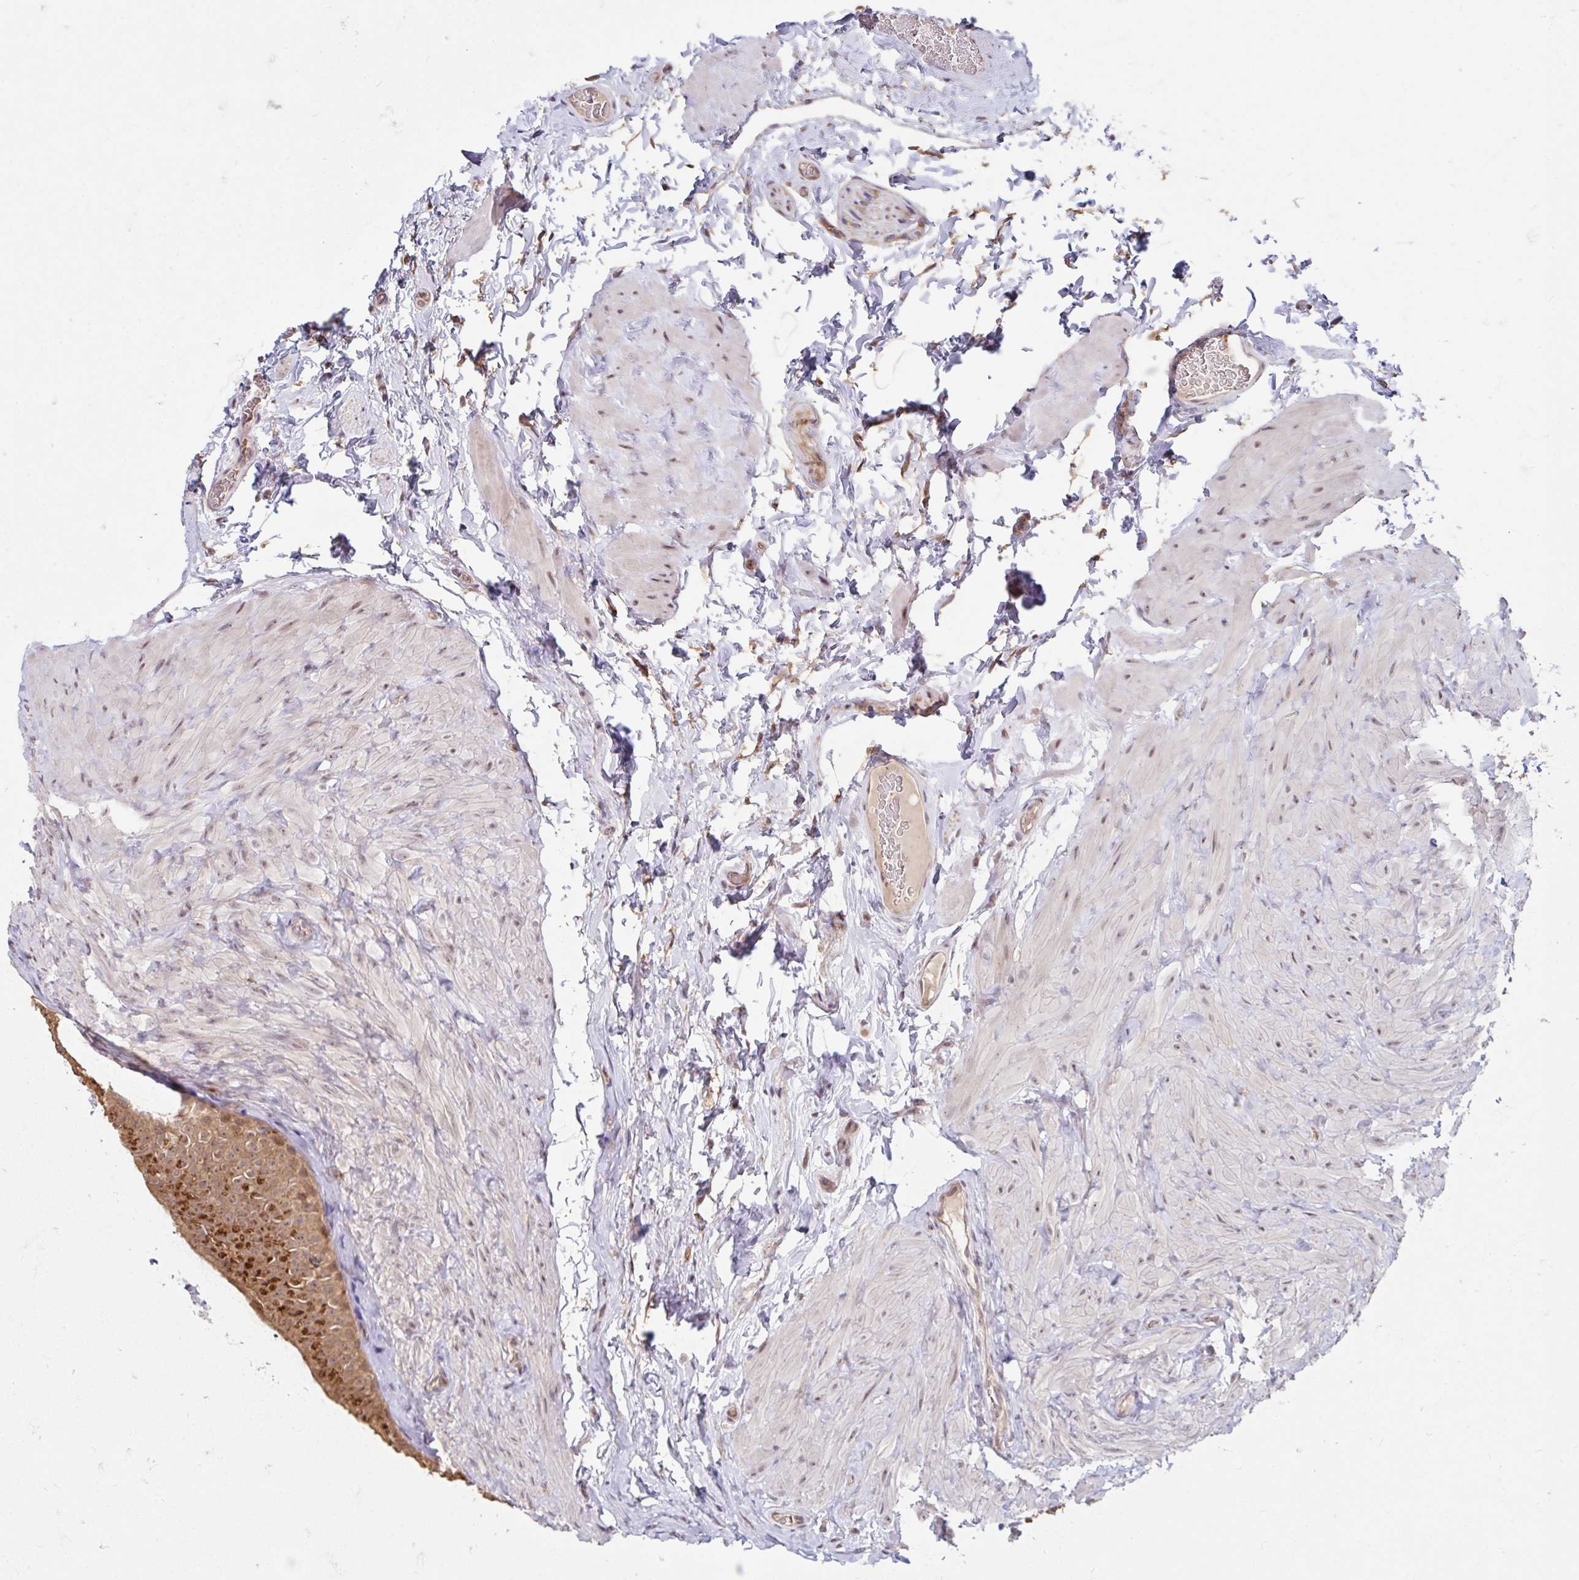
{"staining": {"intensity": "moderate", "quantity": "25%-75%", "location": "cytoplasmic/membranous"}, "tissue": "epididymis", "cell_type": "Glandular cells", "image_type": "normal", "snomed": [{"axis": "morphology", "description": "Normal tissue, NOS"}, {"axis": "topography", "description": "Epididymis, spermatic cord, NOS"}, {"axis": "topography", "description": "Epididymis"}], "caption": "The micrograph exhibits immunohistochemical staining of unremarkable epididymis. There is moderate cytoplasmic/membranous expression is present in approximately 25%-75% of glandular cells.", "gene": "STYXL1", "patient": {"sex": "male", "age": 31}}